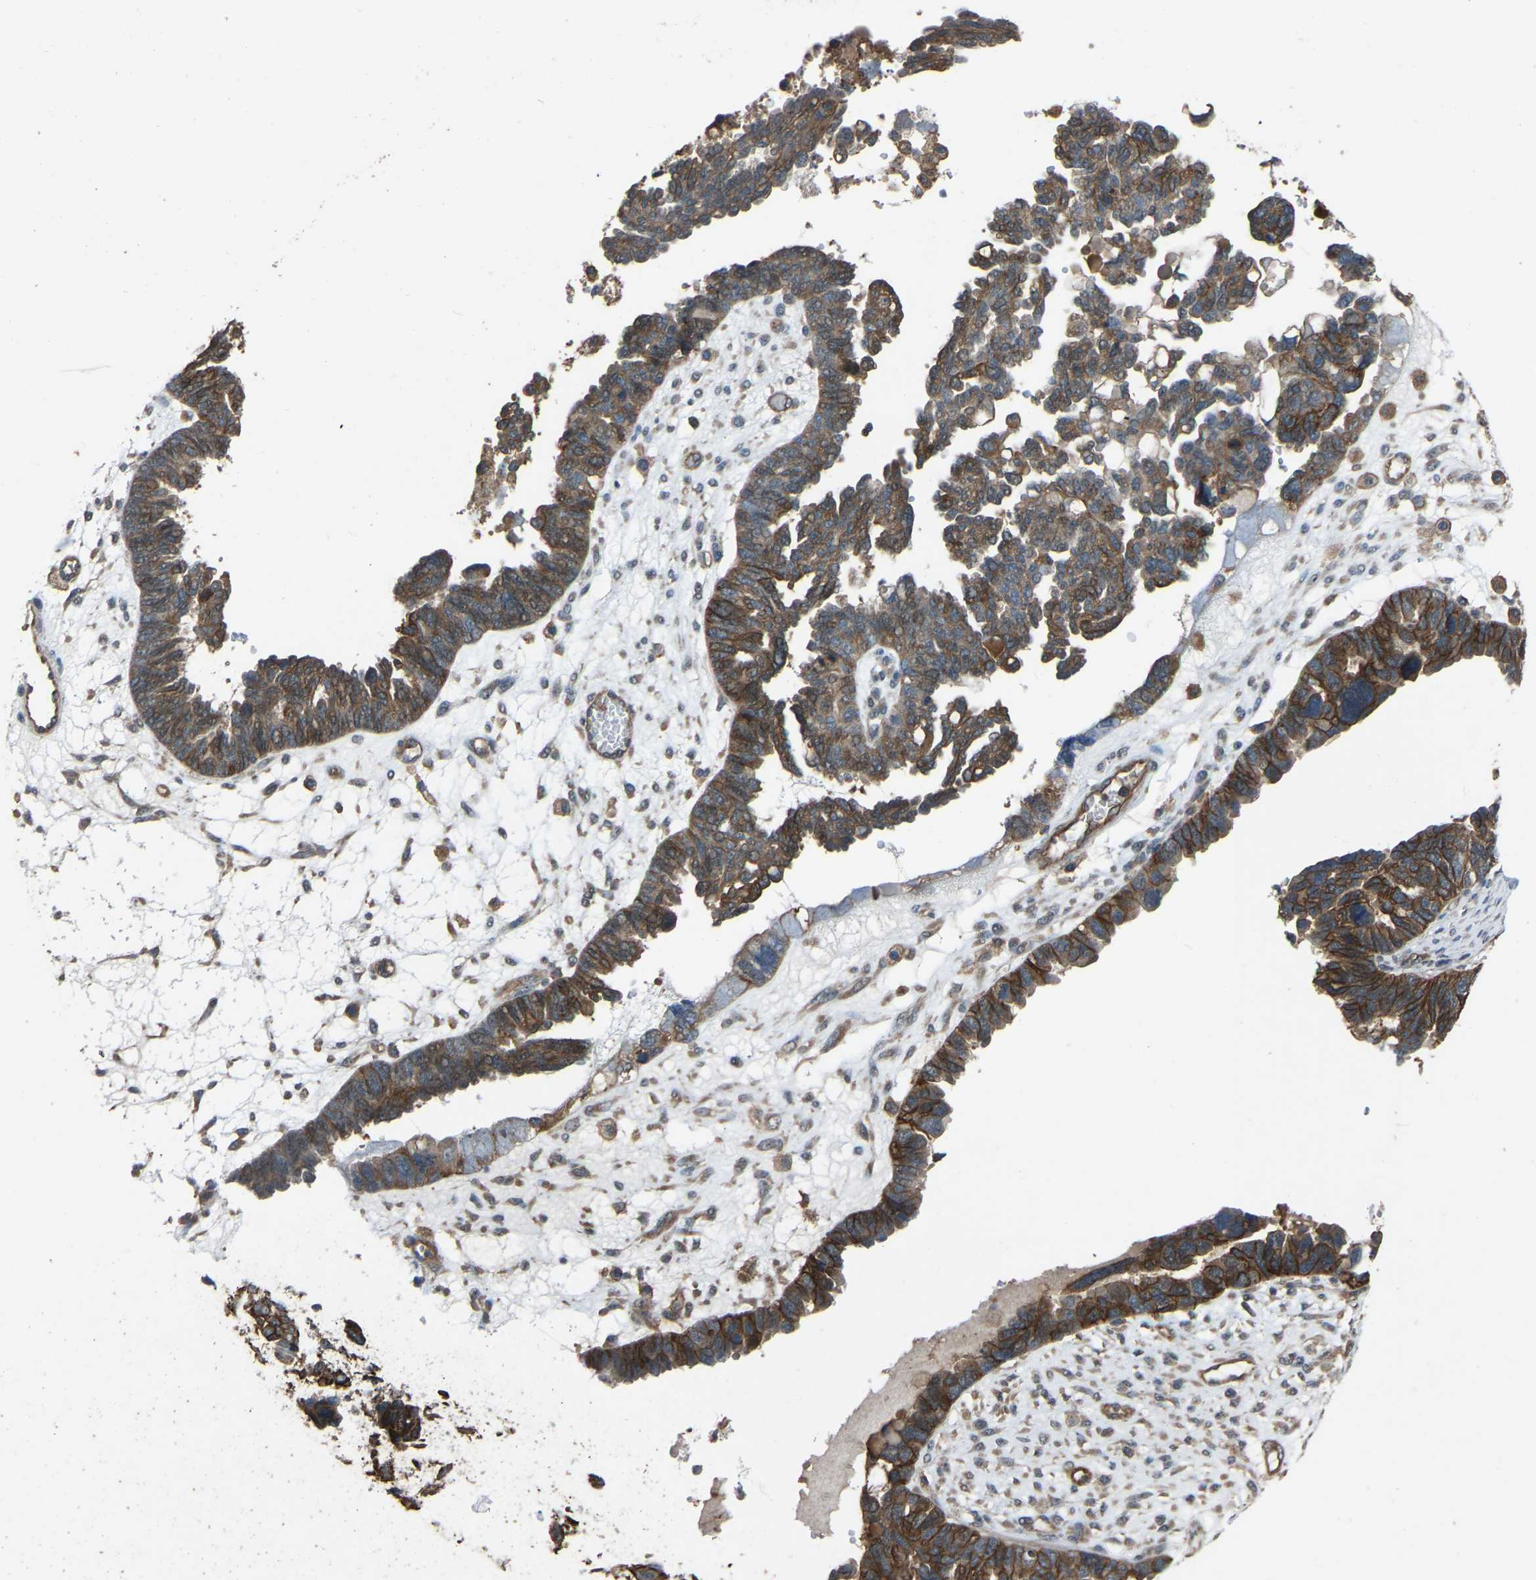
{"staining": {"intensity": "moderate", "quantity": ">75%", "location": "cytoplasmic/membranous"}, "tissue": "ovarian cancer", "cell_type": "Tumor cells", "image_type": "cancer", "snomed": [{"axis": "morphology", "description": "Cystadenocarcinoma, serous, NOS"}, {"axis": "topography", "description": "Ovary"}], "caption": "About >75% of tumor cells in ovarian serous cystadenocarcinoma display moderate cytoplasmic/membranous protein positivity as visualized by brown immunohistochemical staining.", "gene": "SLC4A2", "patient": {"sex": "female", "age": 79}}